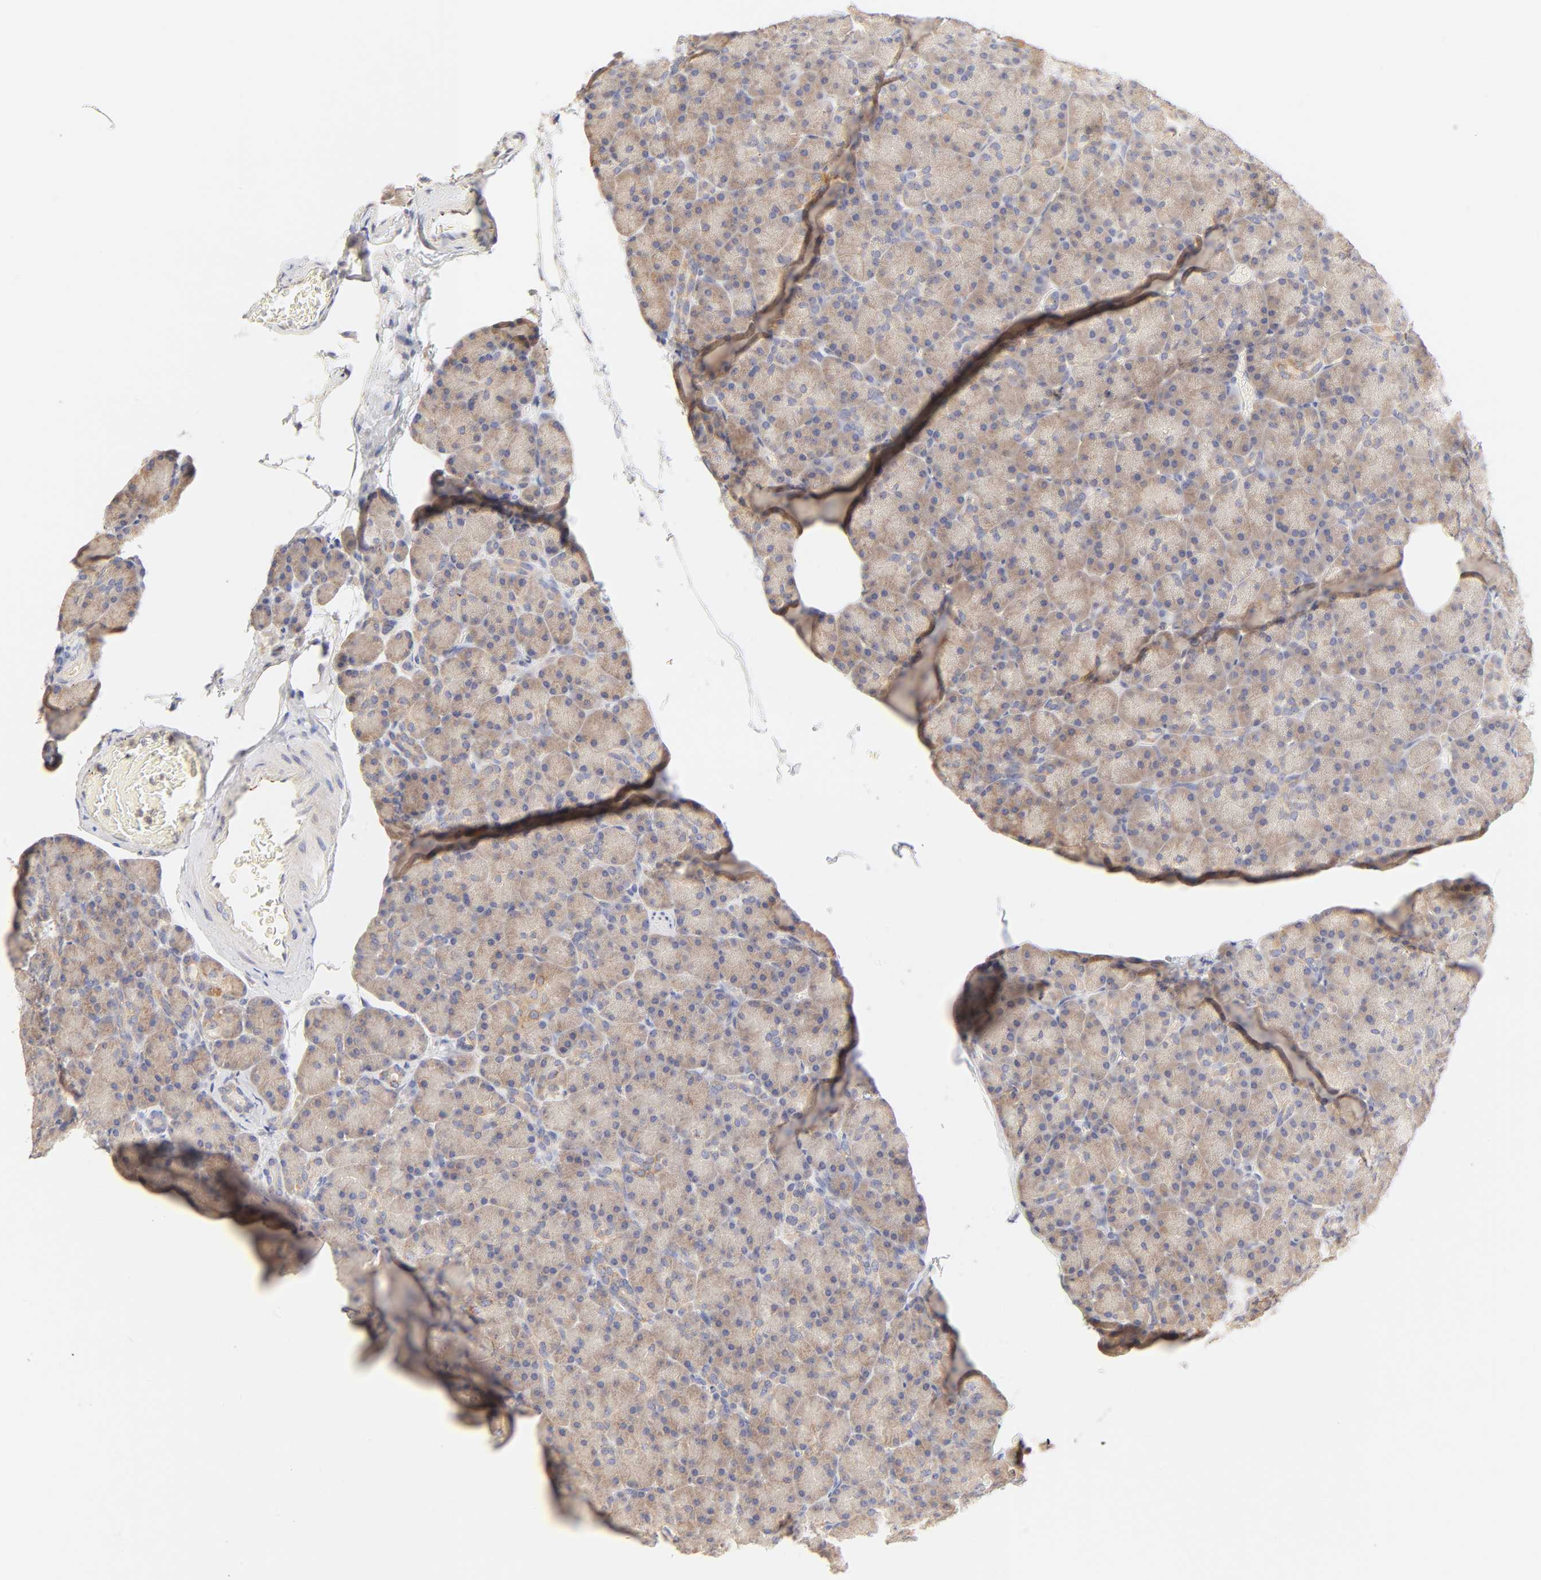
{"staining": {"intensity": "weak", "quantity": ">75%", "location": "cytoplasmic/membranous"}, "tissue": "pancreas", "cell_type": "Exocrine glandular cells", "image_type": "normal", "snomed": [{"axis": "morphology", "description": "Normal tissue, NOS"}, {"axis": "topography", "description": "Pancreas"}], "caption": "This micrograph displays unremarkable pancreas stained with IHC to label a protein in brown. The cytoplasmic/membranous of exocrine glandular cells show weak positivity for the protein. Nuclei are counter-stained blue.", "gene": "MTERF2", "patient": {"sex": "female", "age": 43}}